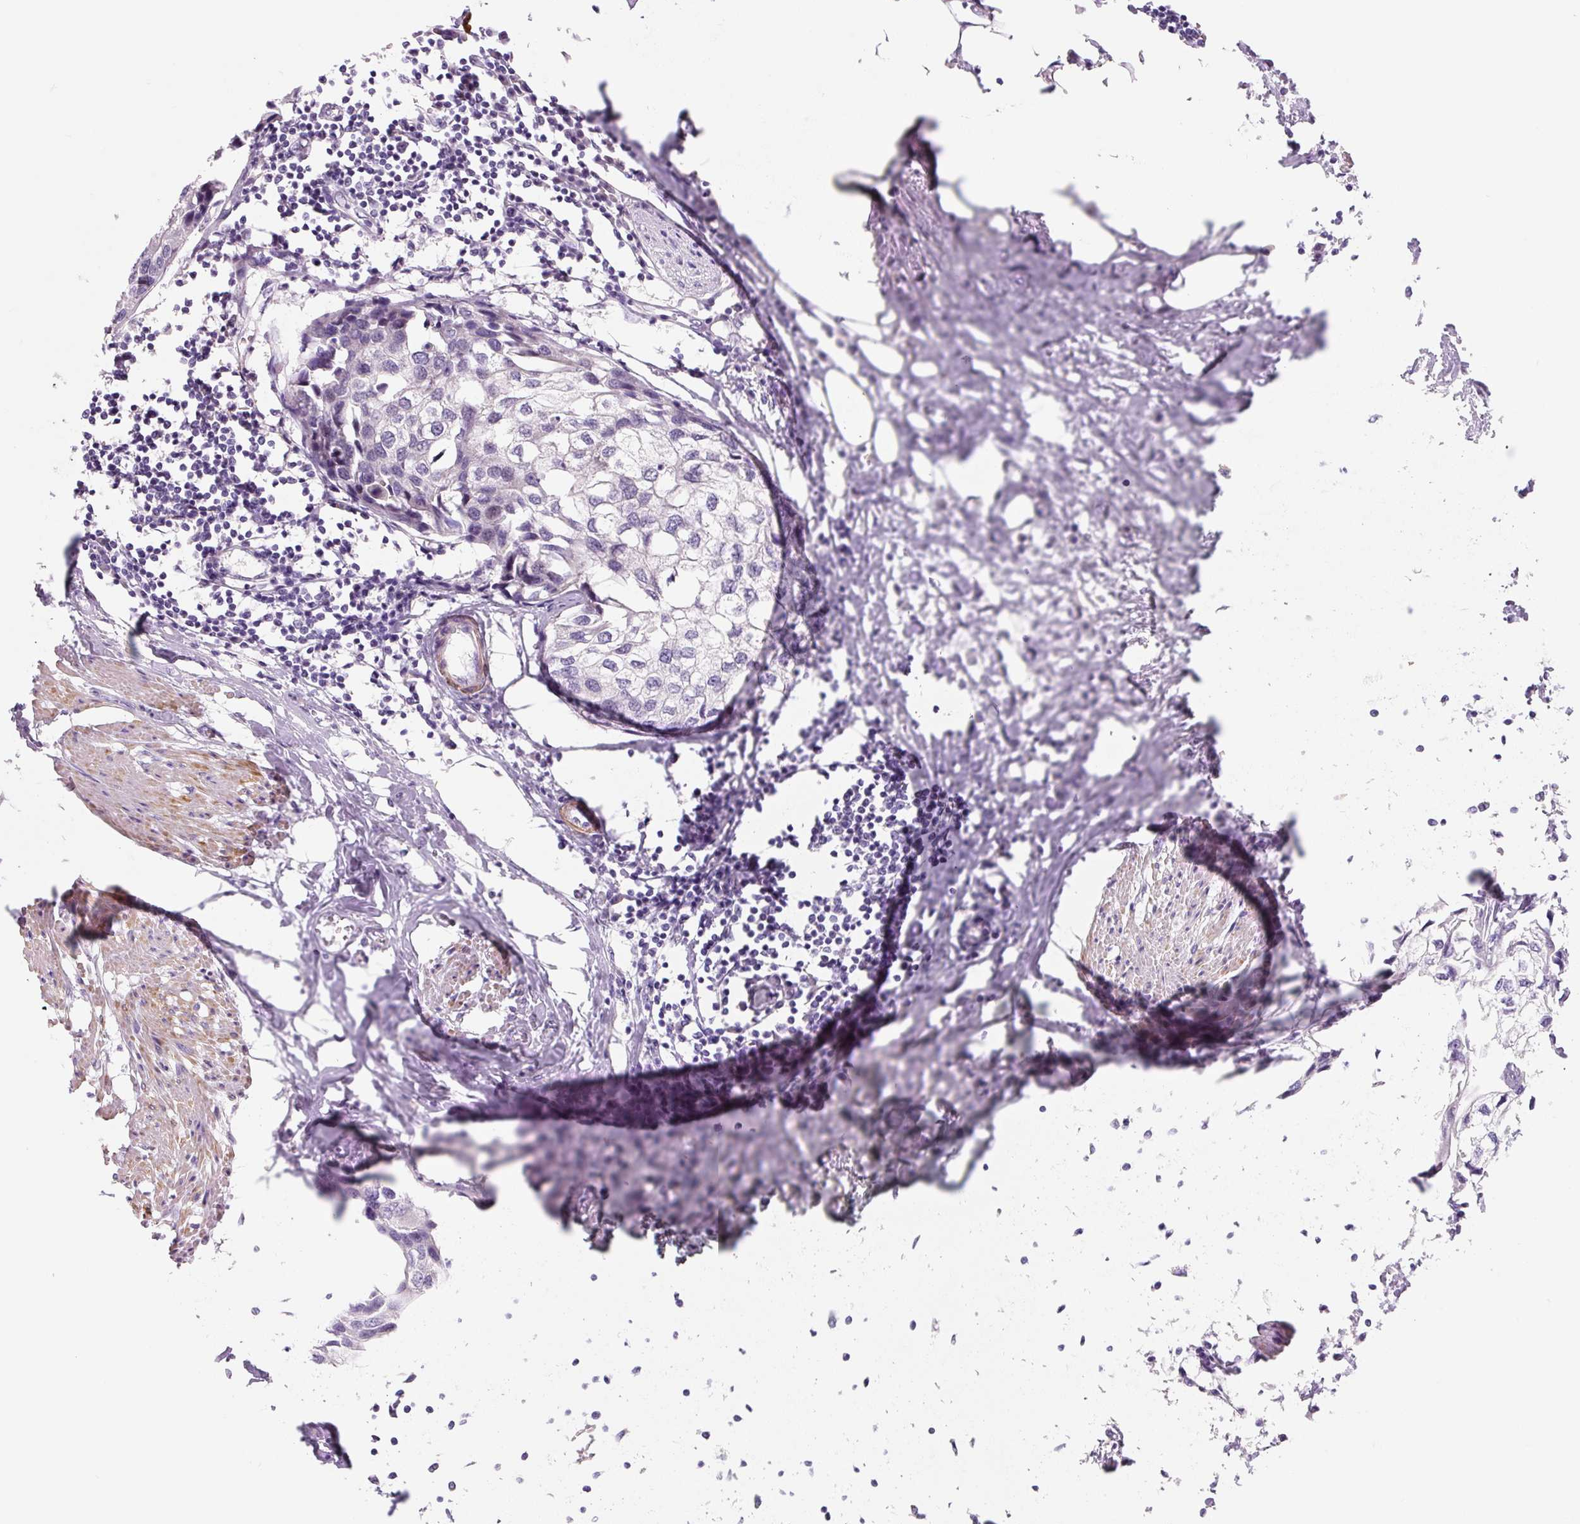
{"staining": {"intensity": "negative", "quantity": "none", "location": "none"}, "tissue": "urothelial cancer", "cell_type": "Tumor cells", "image_type": "cancer", "snomed": [{"axis": "morphology", "description": "Urothelial carcinoma, High grade"}, {"axis": "topography", "description": "Urinary bladder"}], "caption": "Tumor cells show no significant protein expression in urothelial cancer. Nuclei are stained in blue.", "gene": "CCL25", "patient": {"sex": "male", "age": 64}}